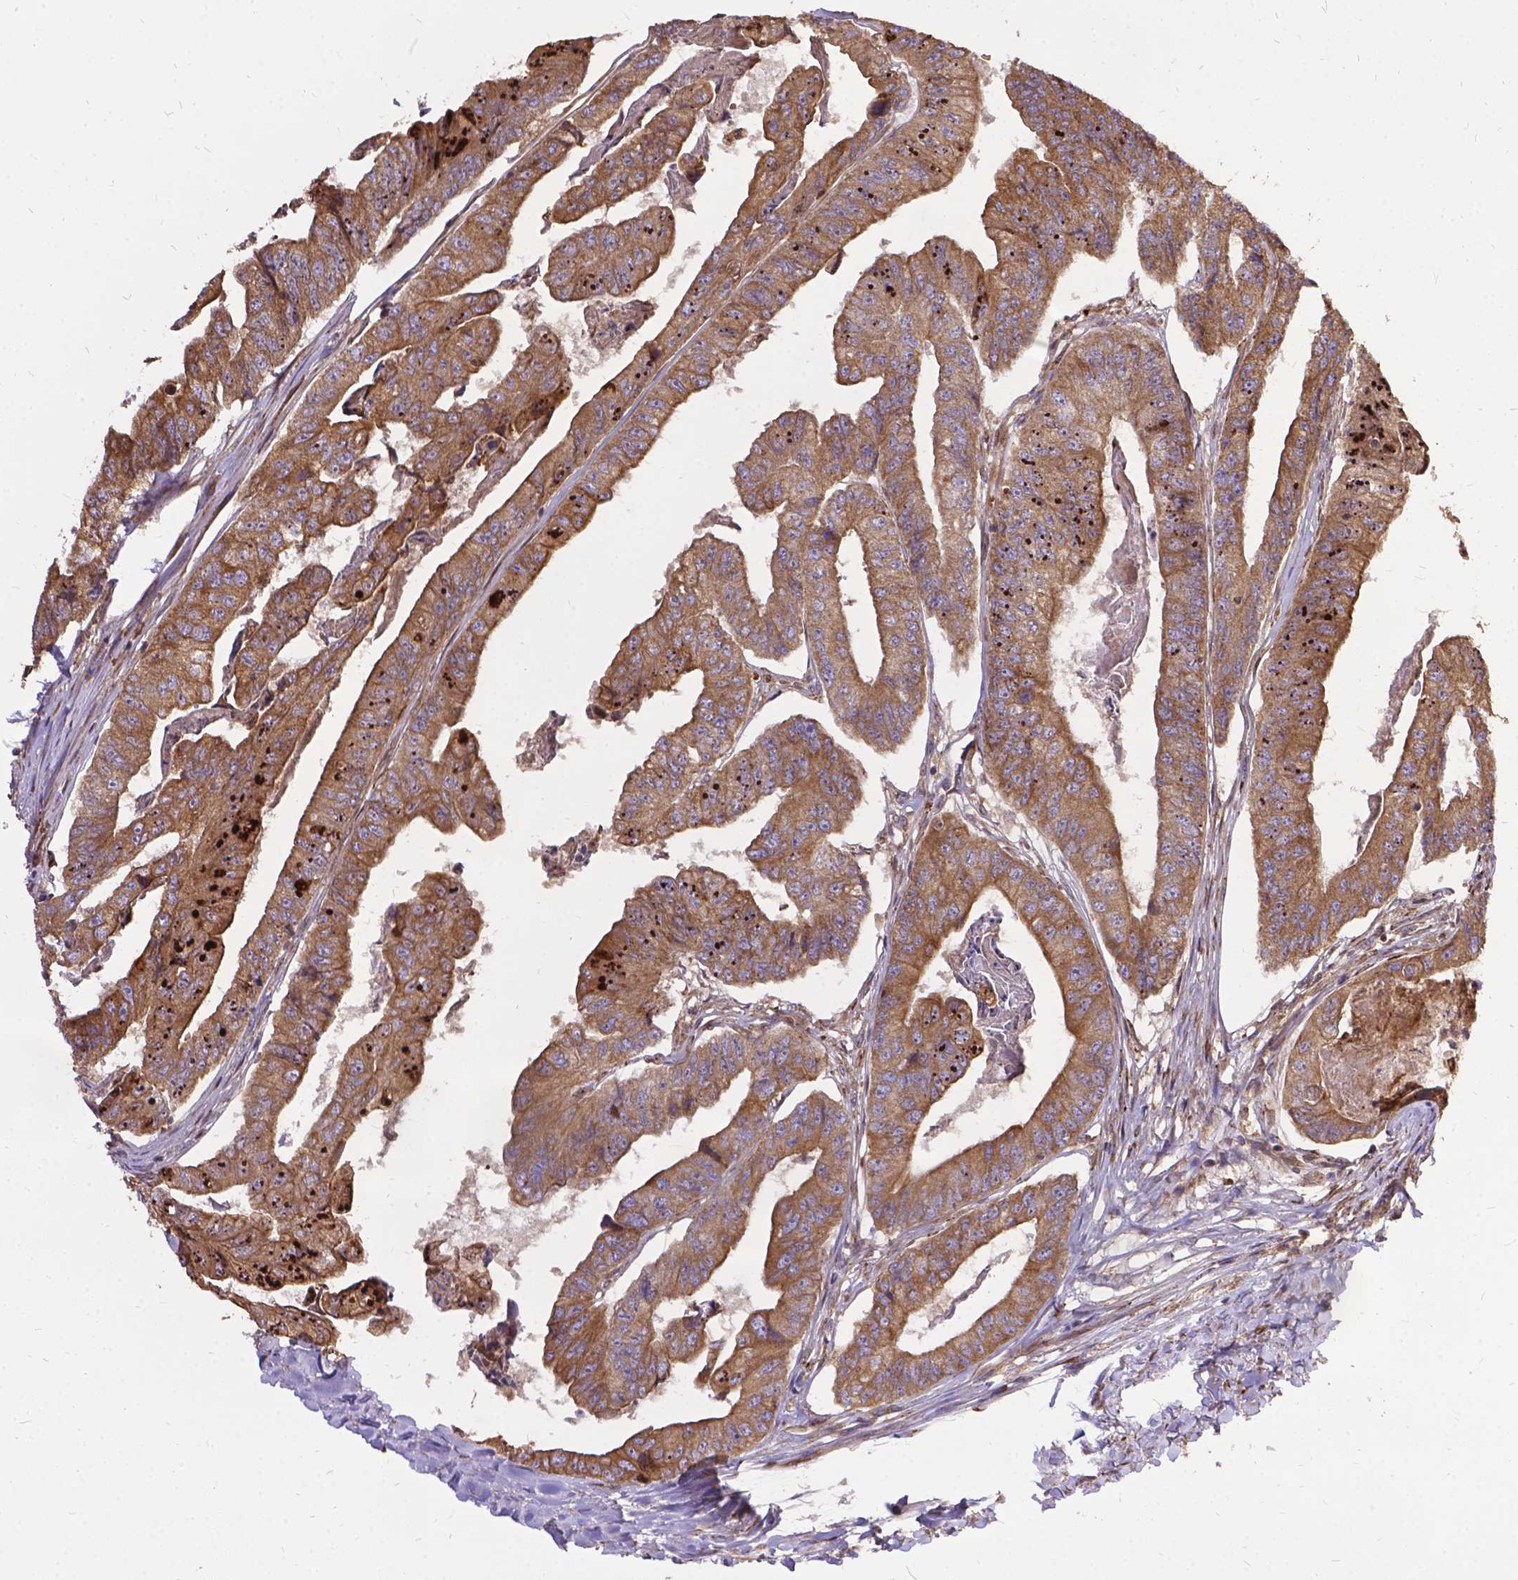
{"staining": {"intensity": "weak", "quantity": ">75%", "location": "cytoplasmic/membranous"}, "tissue": "colorectal cancer", "cell_type": "Tumor cells", "image_type": "cancer", "snomed": [{"axis": "morphology", "description": "Adenocarcinoma, NOS"}, {"axis": "topography", "description": "Colon"}], "caption": "Weak cytoplasmic/membranous protein positivity is appreciated in approximately >75% of tumor cells in colorectal adenocarcinoma.", "gene": "DENND6A", "patient": {"sex": "female", "age": 67}}